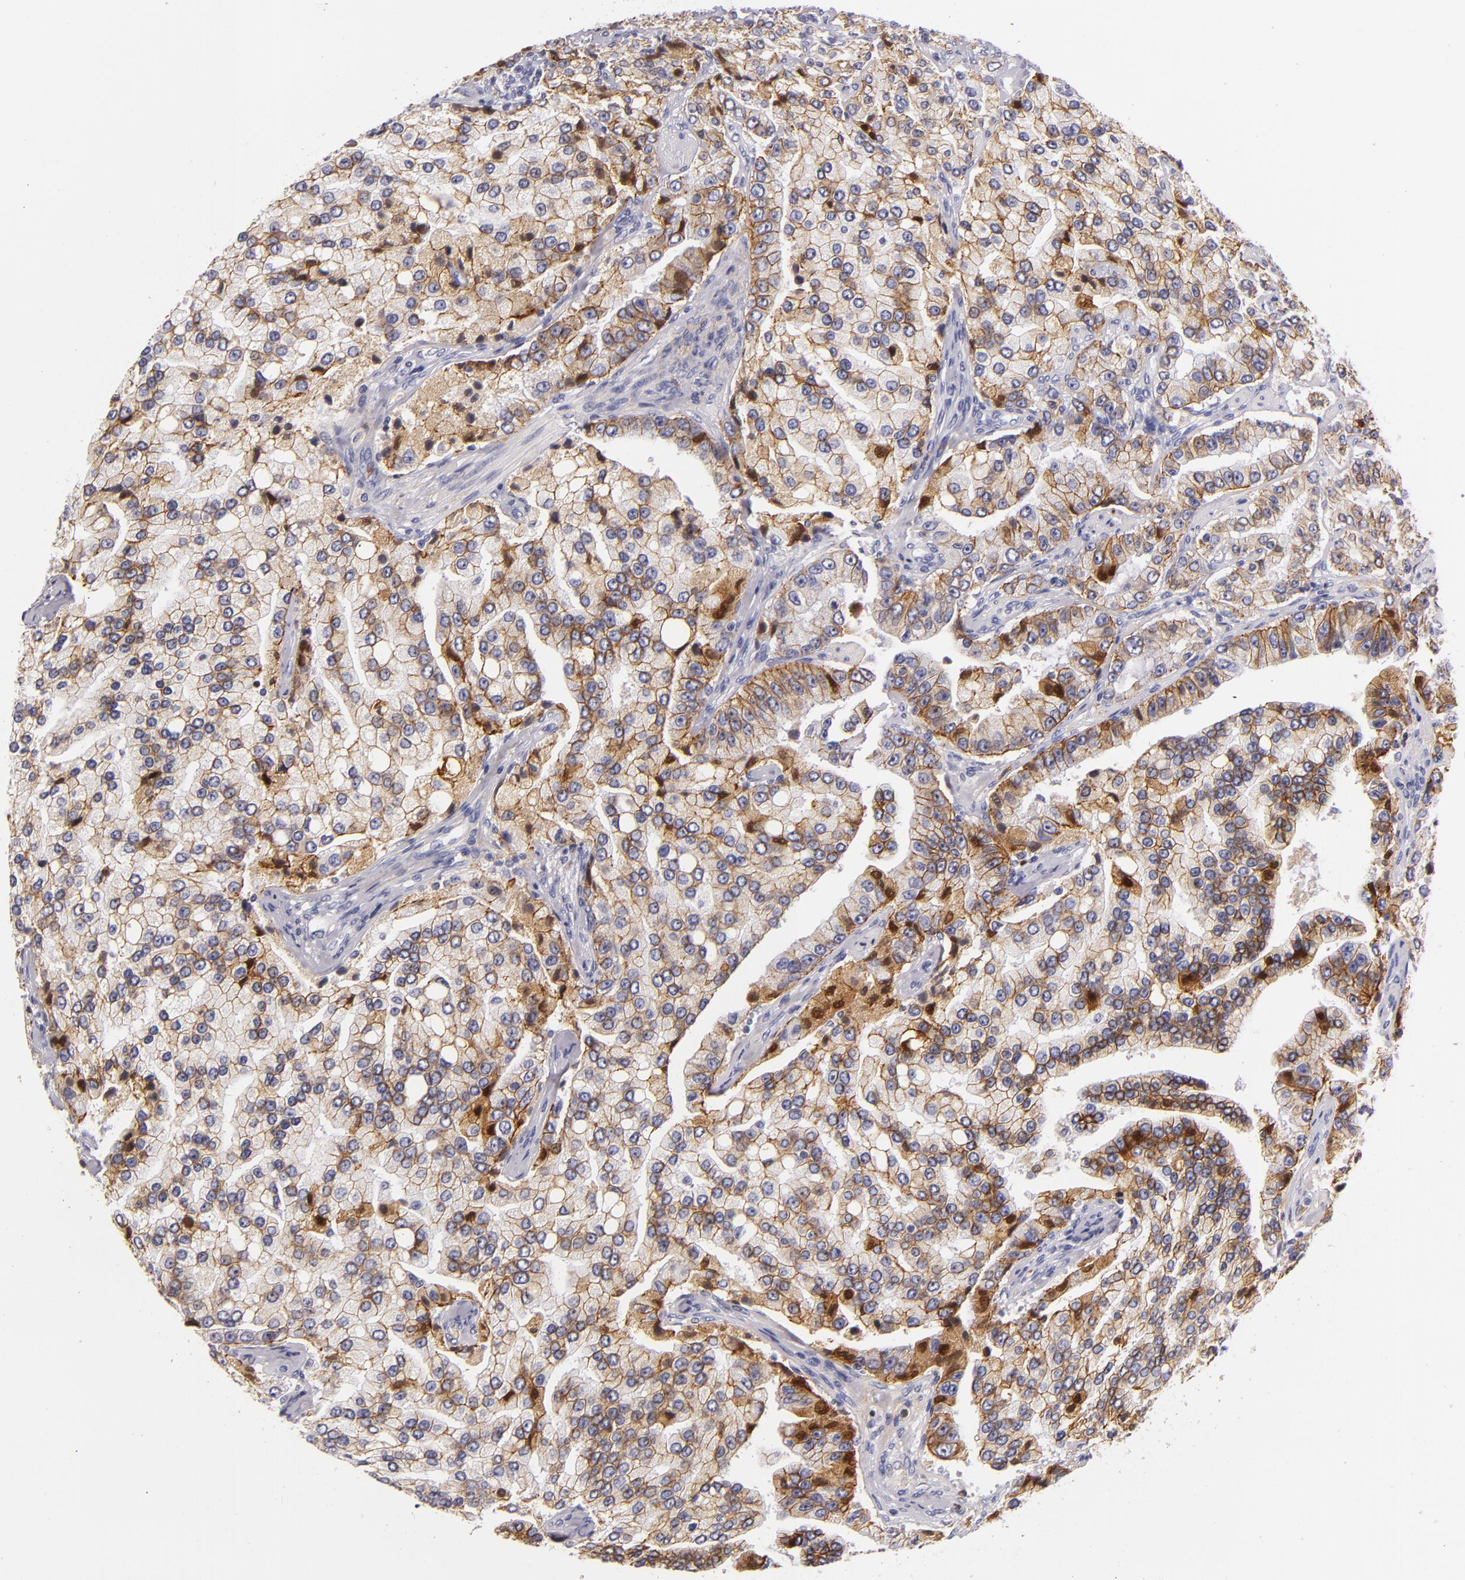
{"staining": {"intensity": "moderate", "quantity": ">75%", "location": "cytoplasmic/membranous"}, "tissue": "prostate cancer", "cell_type": "Tumor cells", "image_type": "cancer", "snomed": [{"axis": "morphology", "description": "Adenocarcinoma, Medium grade"}, {"axis": "topography", "description": "Prostate"}], "caption": "This micrograph demonstrates immunohistochemistry staining of human adenocarcinoma (medium-grade) (prostate), with medium moderate cytoplasmic/membranous staining in about >75% of tumor cells.", "gene": "CDH3", "patient": {"sex": "male", "age": 72}}